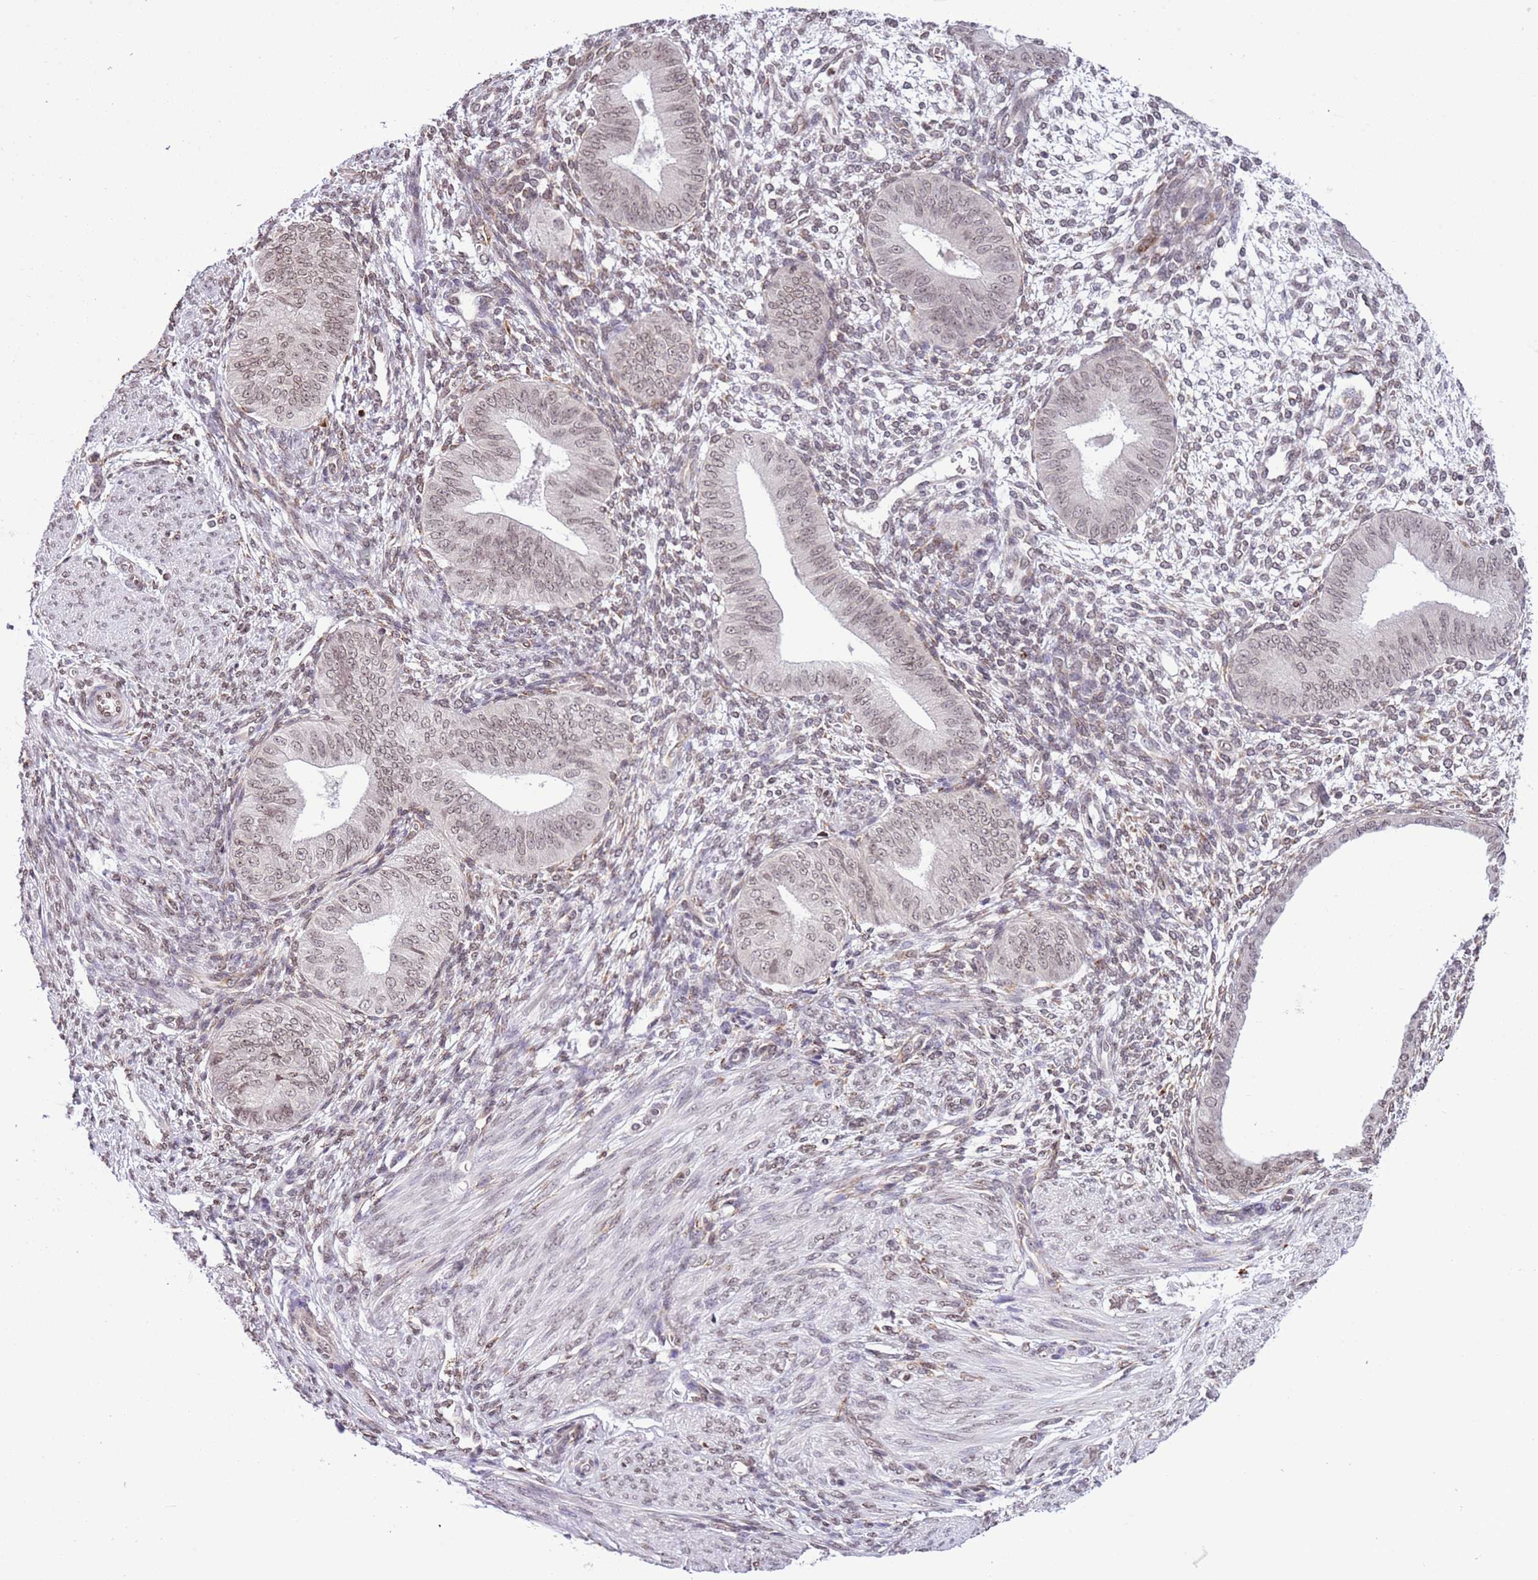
{"staining": {"intensity": "weak", "quantity": "25%-75%", "location": "nuclear"}, "tissue": "endometrium", "cell_type": "Cells in endometrial stroma", "image_type": "normal", "snomed": [{"axis": "morphology", "description": "Normal tissue, NOS"}, {"axis": "topography", "description": "Endometrium"}], "caption": "Protein positivity by immunohistochemistry (IHC) exhibits weak nuclear expression in about 25%-75% of cells in endometrial stroma in benign endometrium. (DAB (3,3'-diaminobenzidine) = brown stain, brightfield microscopy at high magnification).", "gene": "NRIP1", "patient": {"sex": "female", "age": 49}}